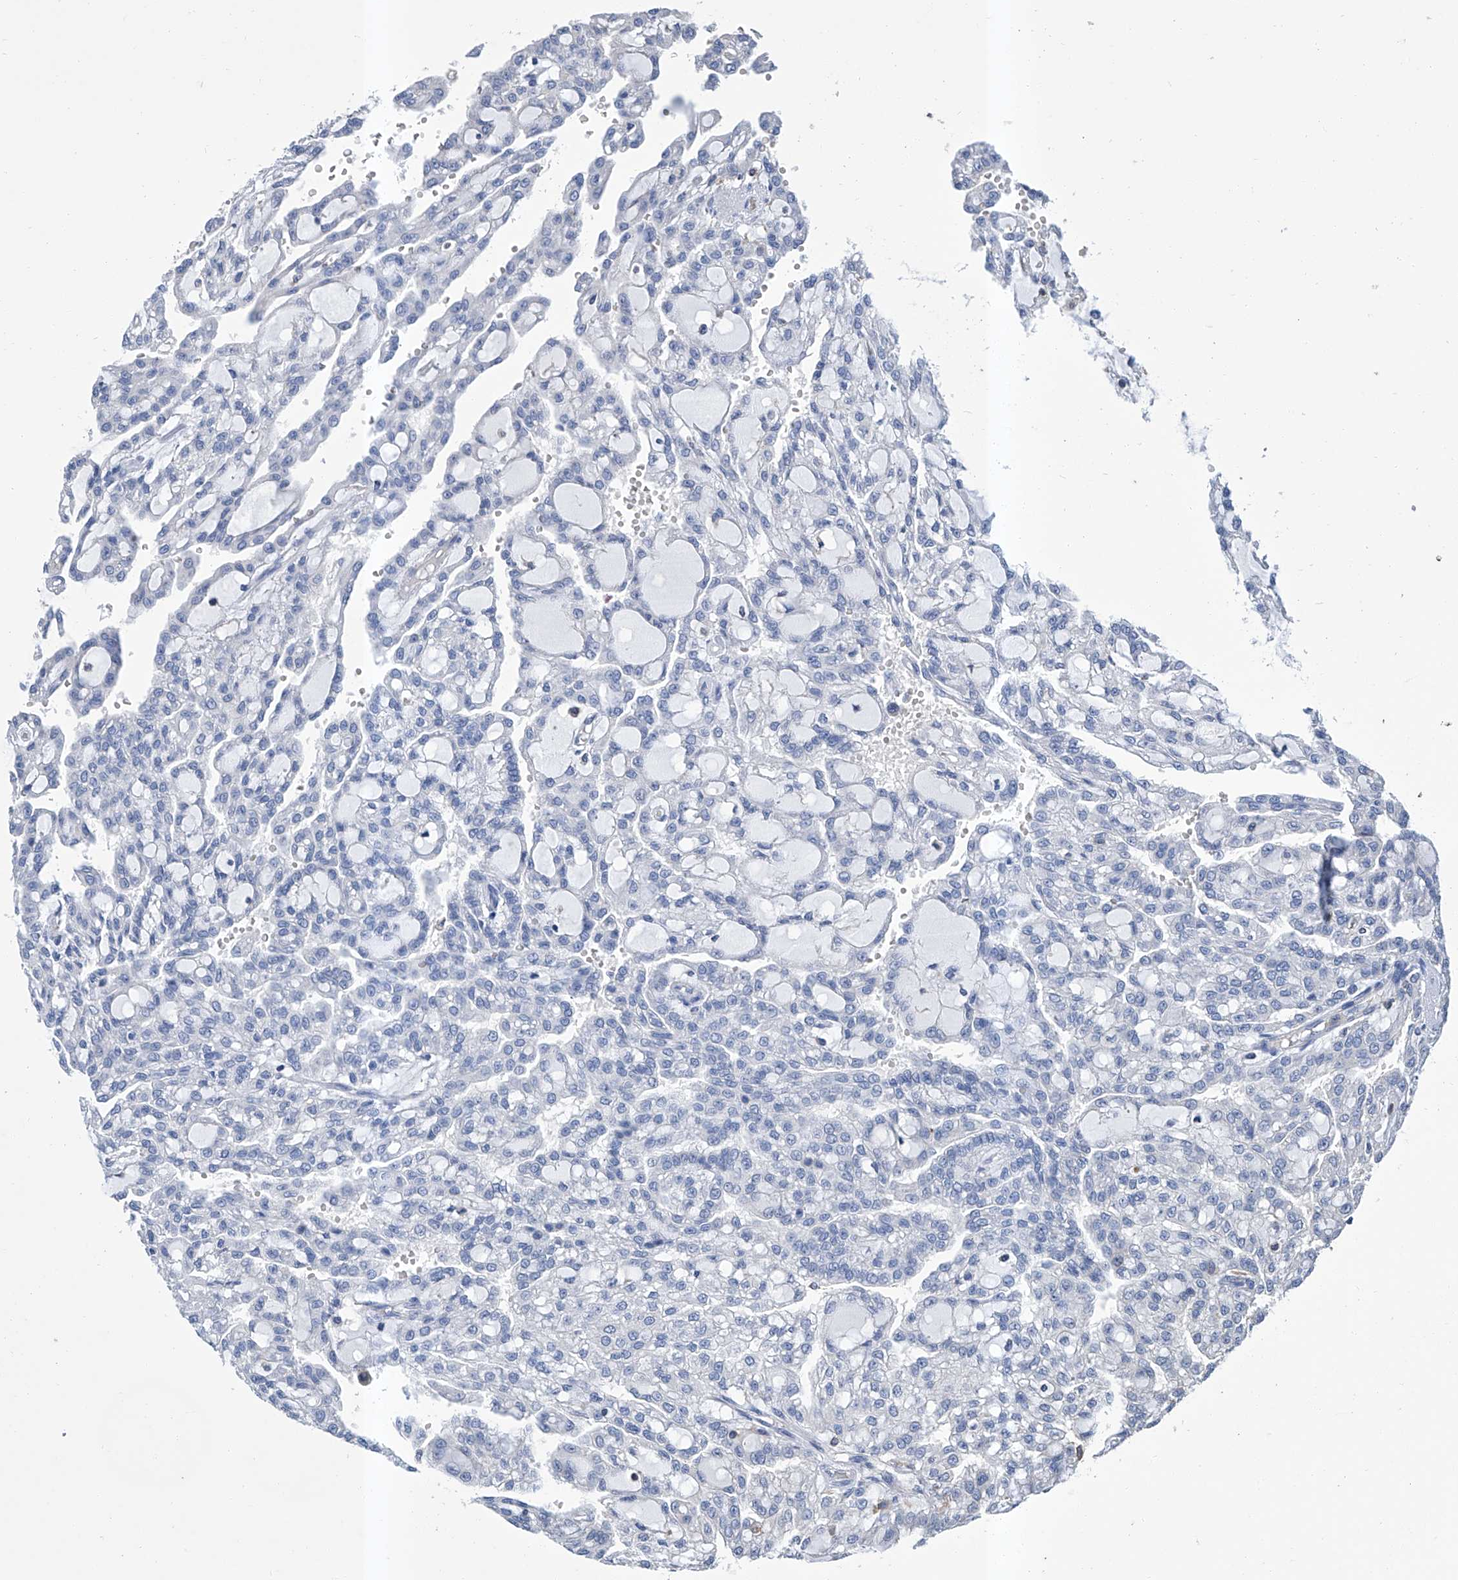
{"staining": {"intensity": "negative", "quantity": "none", "location": "none"}, "tissue": "renal cancer", "cell_type": "Tumor cells", "image_type": "cancer", "snomed": [{"axis": "morphology", "description": "Adenocarcinoma, NOS"}, {"axis": "topography", "description": "Kidney"}], "caption": "Immunohistochemistry of human renal adenocarcinoma exhibits no staining in tumor cells. (DAB immunohistochemistry, high magnification).", "gene": "GPT", "patient": {"sex": "male", "age": 63}}